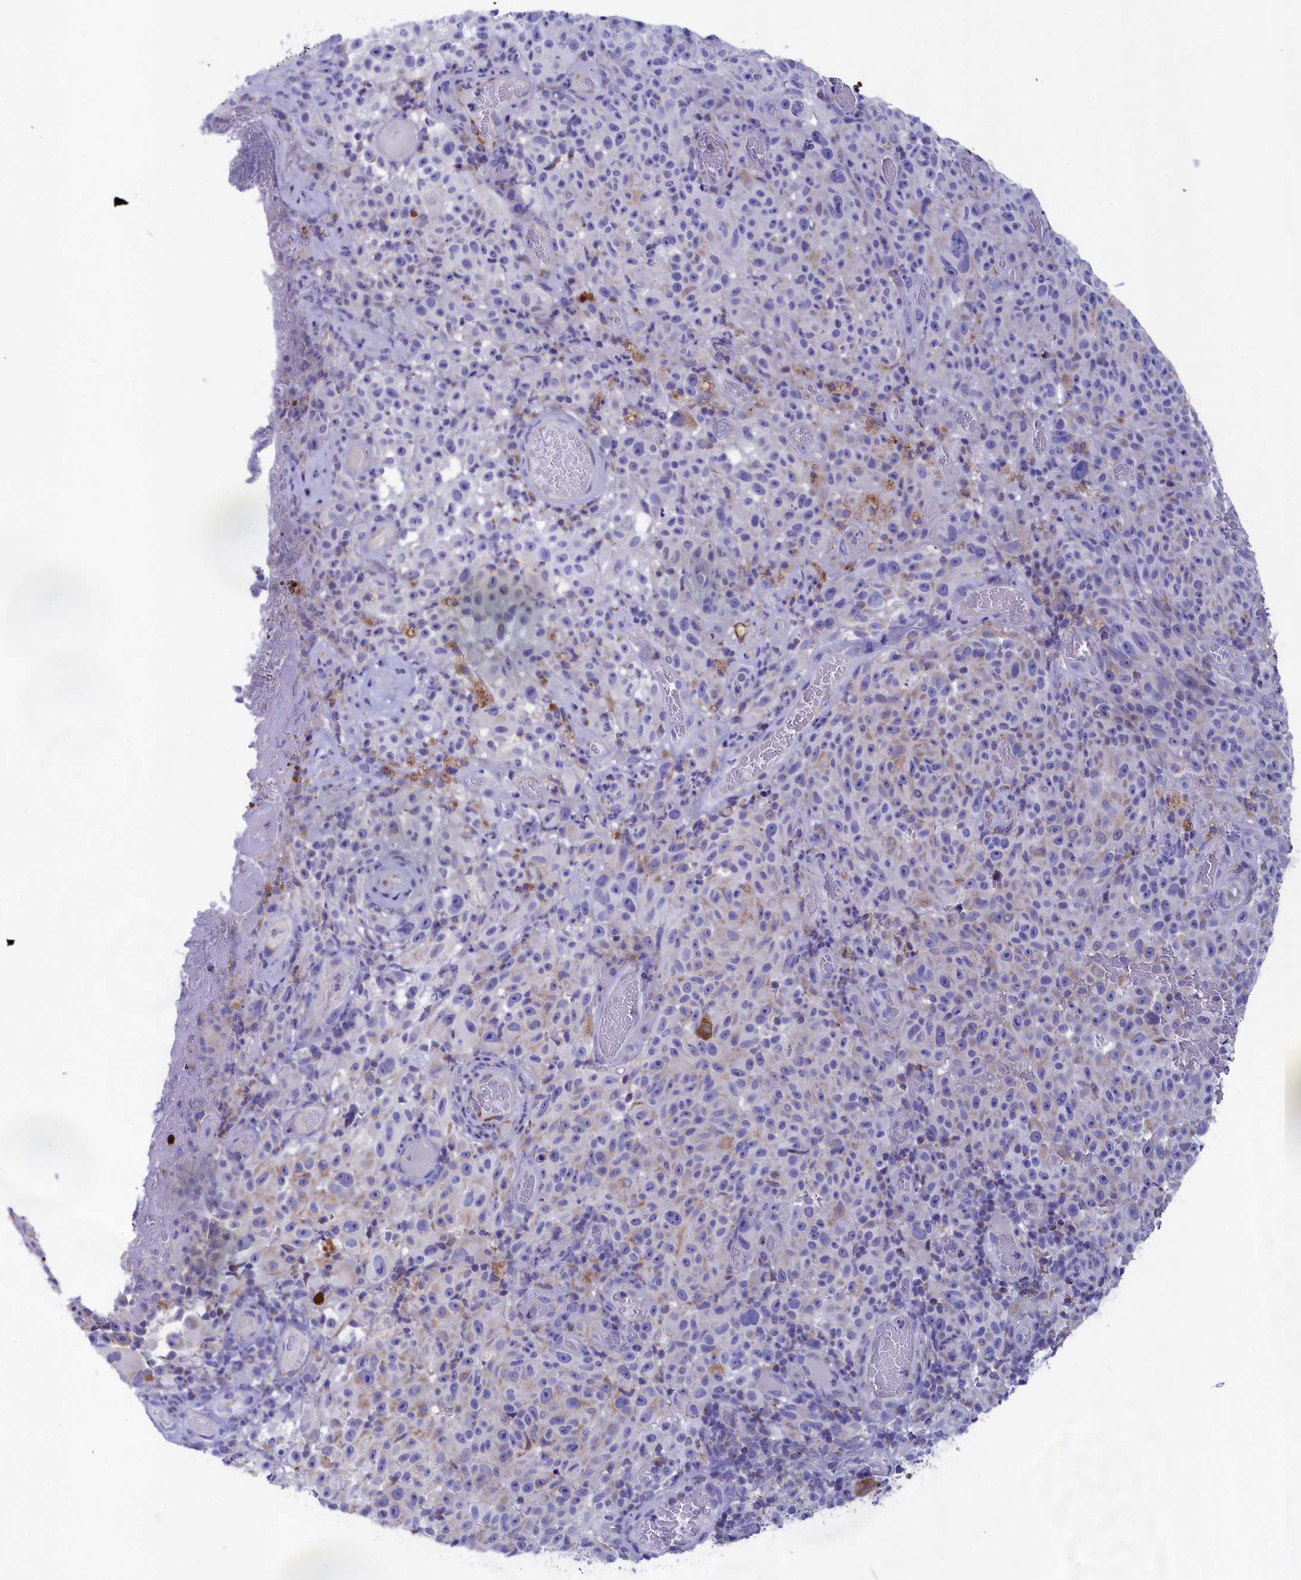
{"staining": {"intensity": "negative", "quantity": "none", "location": "none"}, "tissue": "melanoma", "cell_type": "Tumor cells", "image_type": "cancer", "snomed": [{"axis": "morphology", "description": "Malignant melanoma, NOS"}, {"axis": "topography", "description": "Skin"}], "caption": "DAB immunohistochemical staining of human malignant melanoma exhibits no significant expression in tumor cells. (DAB (3,3'-diaminobenzidine) IHC with hematoxylin counter stain).", "gene": "PRDM12", "patient": {"sex": "female", "age": 82}}